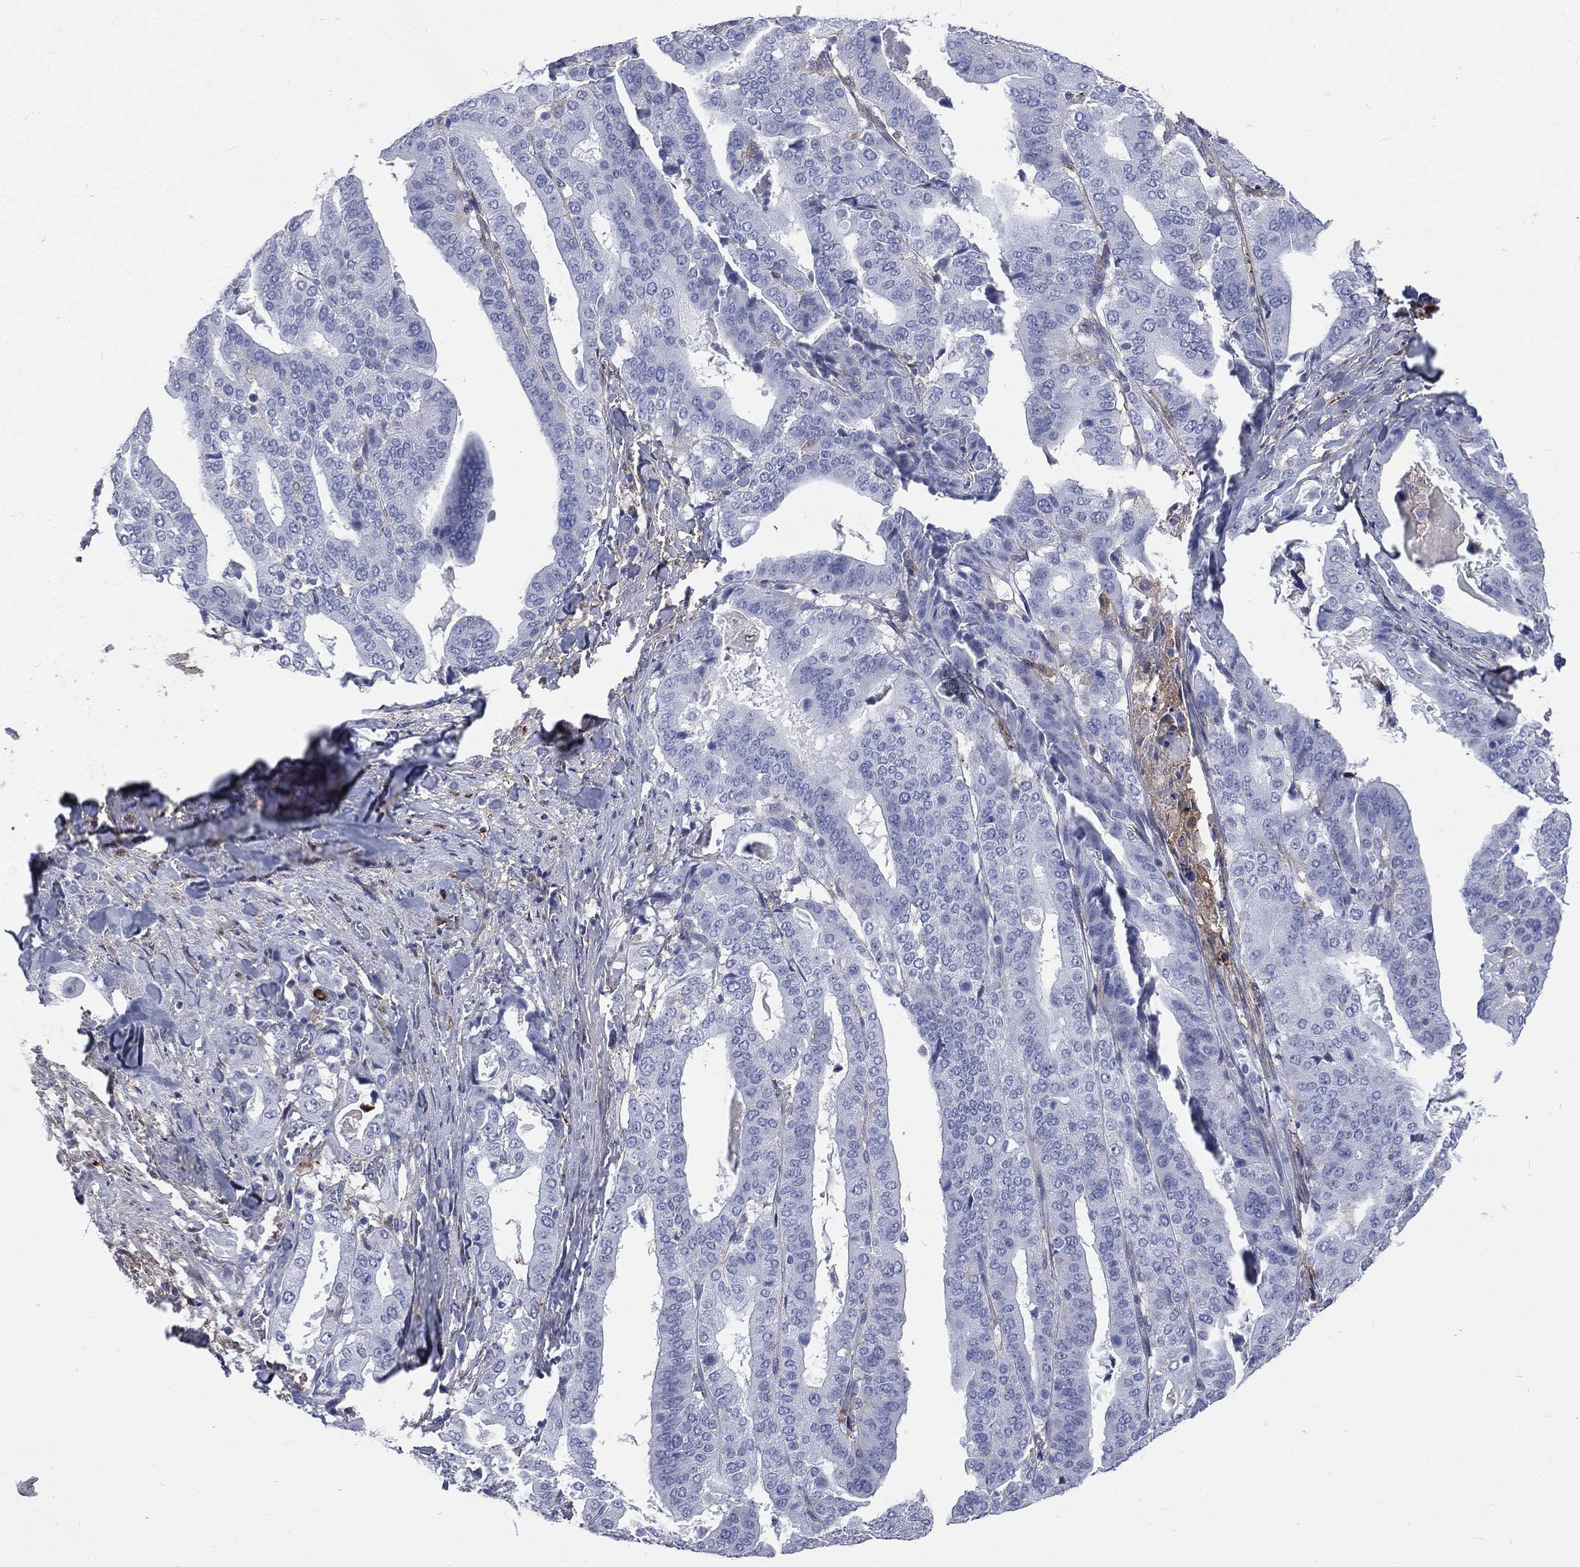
{"staining": {"intensity": "negative", "quantity": "none", "location": "none"}, "tissue": "stomach cancer", "cell_type": "Tumor cells", "image_type": "cancer", "snomed": [{"axis": "morphology", "description": "Adenocarcinoma, NOS"}, {"axis": "topography", "description": "Stomach"}], "caption": "A high-resolution image shows immunohistochemistry staining of stomach adenocarcinoma, which reveals no significant staining in tumor cells.", "gene": "BASP1", "patient": {"sex": "male", "age": 48}}